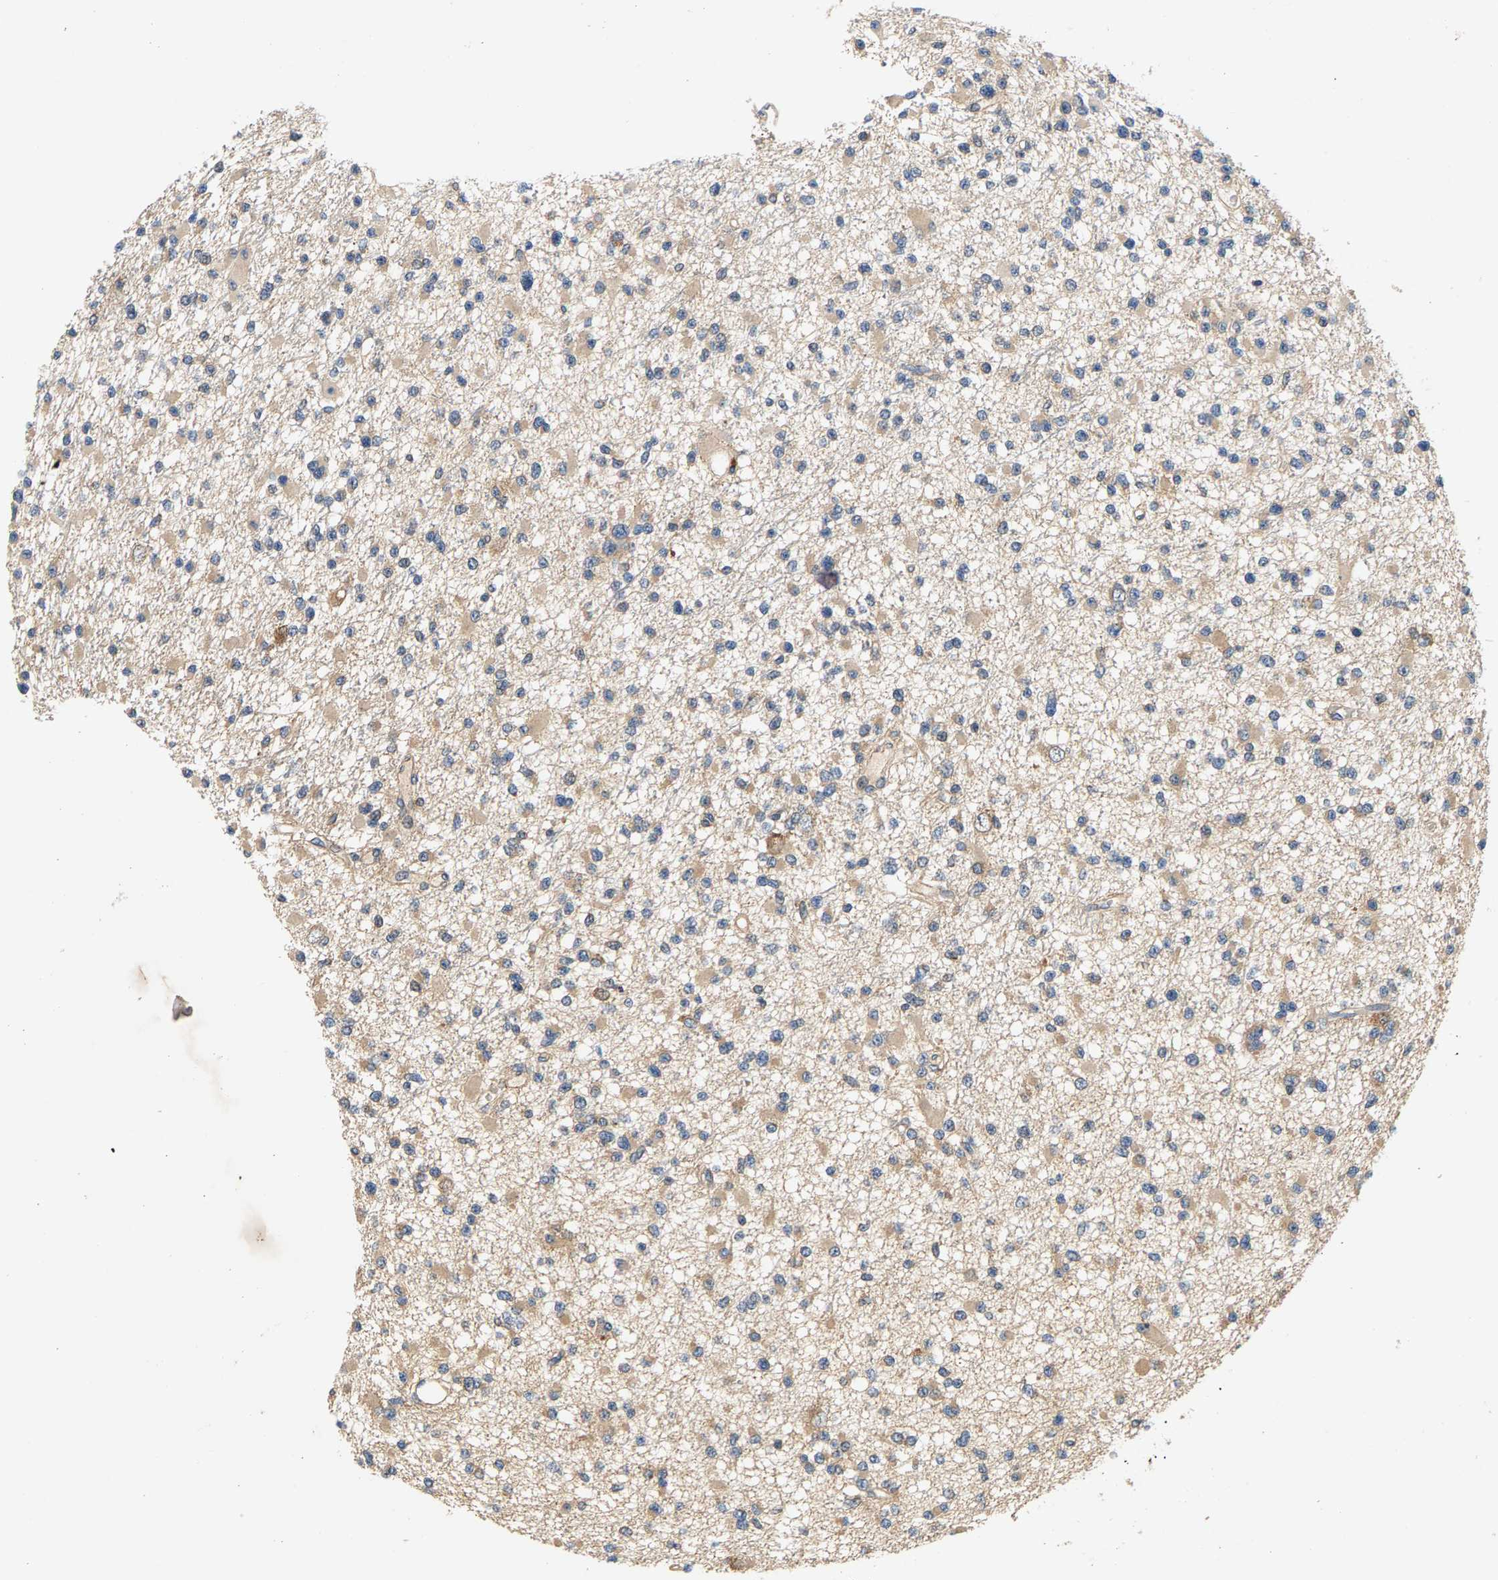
{"staining": {"intensity": "weak", "quantity": "<25%", "location": "cytoplasmic/membranous"}, "tissue": "glioma", "cell_type": "Tumor cells", "image_type": "cancer", "snomed": [{"axis": "morphology", "description": "Glioma, malignant, Low grade"}, {"axis": "topography", "description": "Brain"}], "caption": "The photomicrograph reveals no significant expression in tumor cells of malignant glioma (low-grade).", "gene": "FAM78A", "patient": {"sex": "female", "age": 22}}